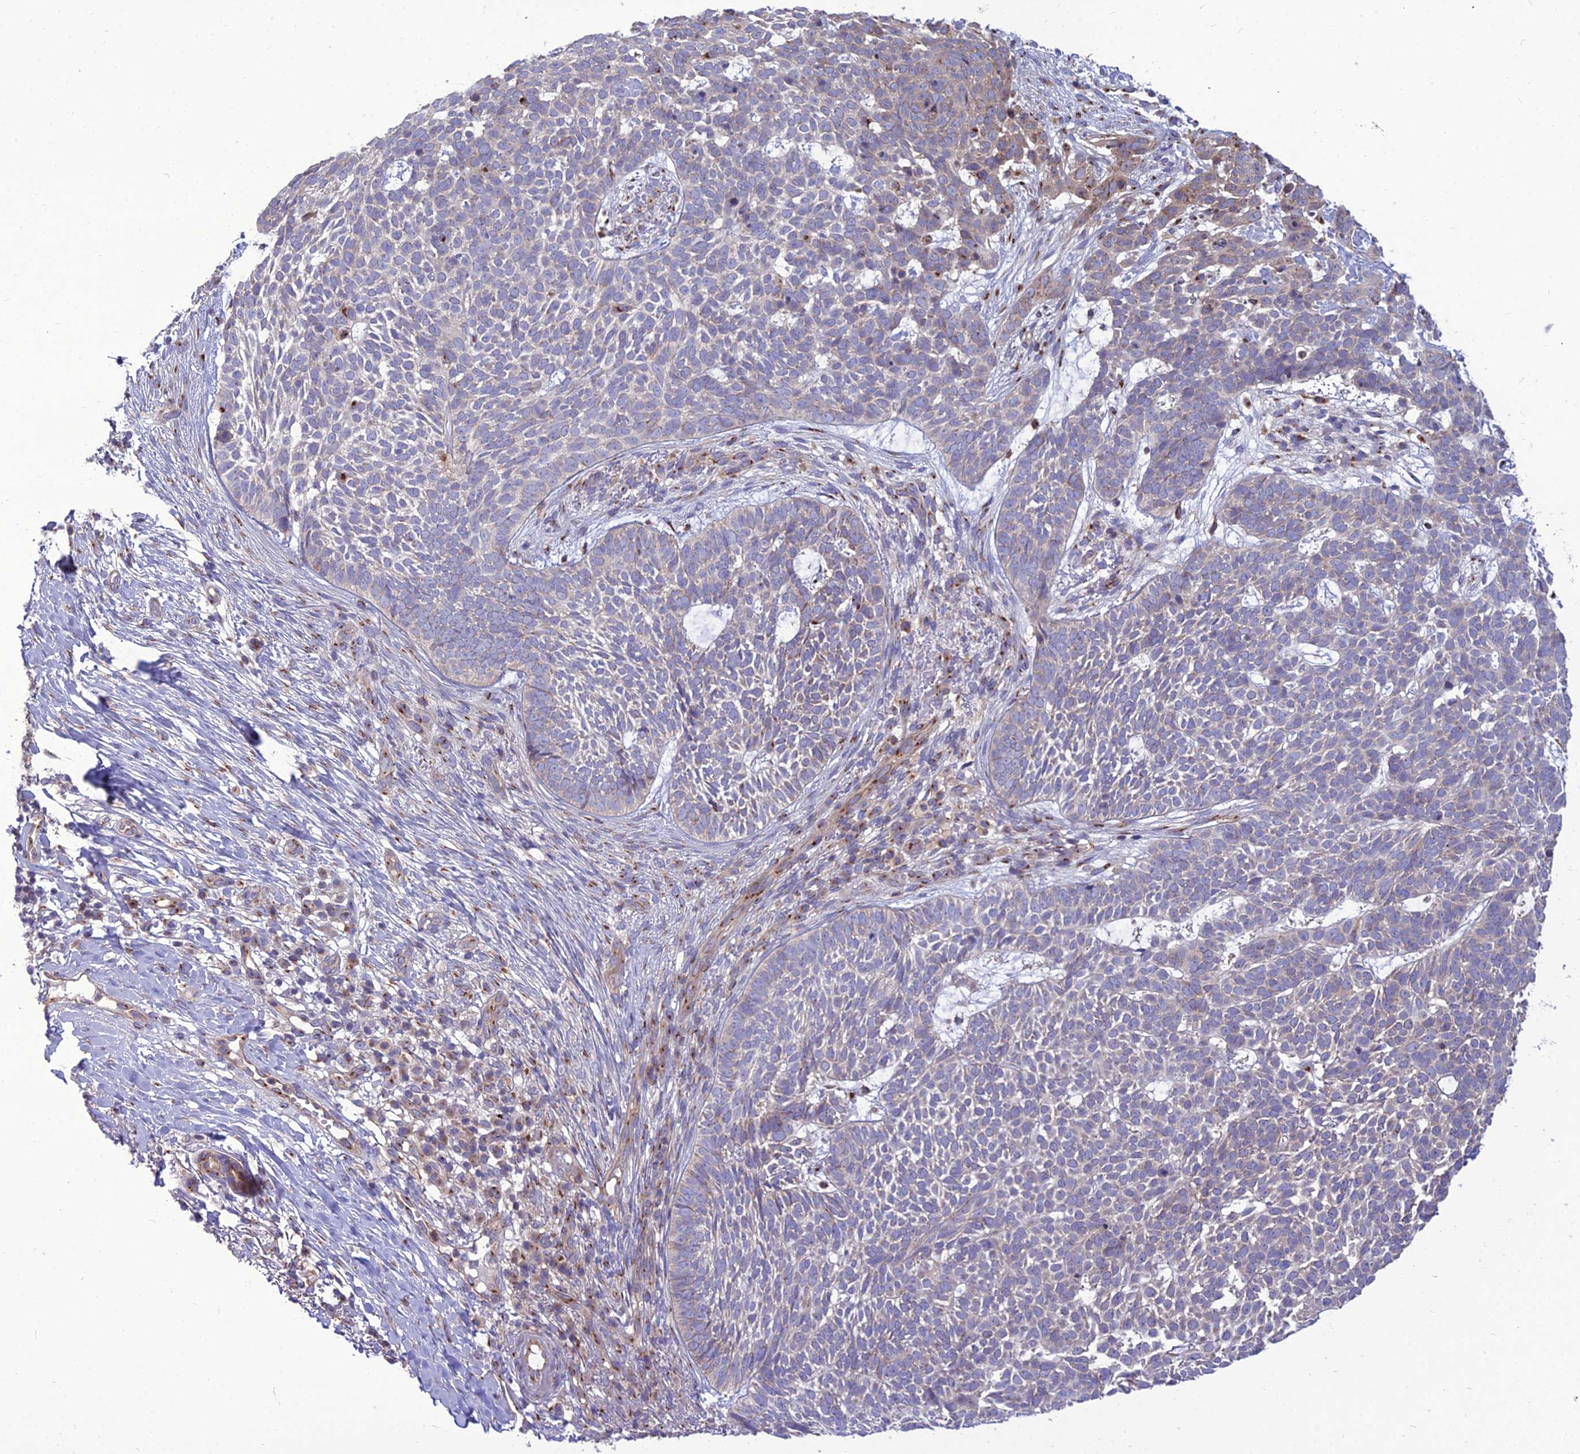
{"staining": {"intensity": "moderate", "quantity": "<25%", "location": "cytoplasmic/membranous"}, "tissue": "skin cancer", "cell_type": "Tumor cells", "image_type": "cancer", "snomed": [{"axis": "morphology", "description": "Basal cell carcinoma"}, {"axis": "topography", "description": "Skin"}], "caption": "A micrograph showing moderate cytoplasmic/membranous positivity in approximately <25% of tumor cells in skin cancer, as visualized by brown immunohistochemical staining.", "gene": "SPRYD7", "patient": {"sex": "female", "age": 78}}